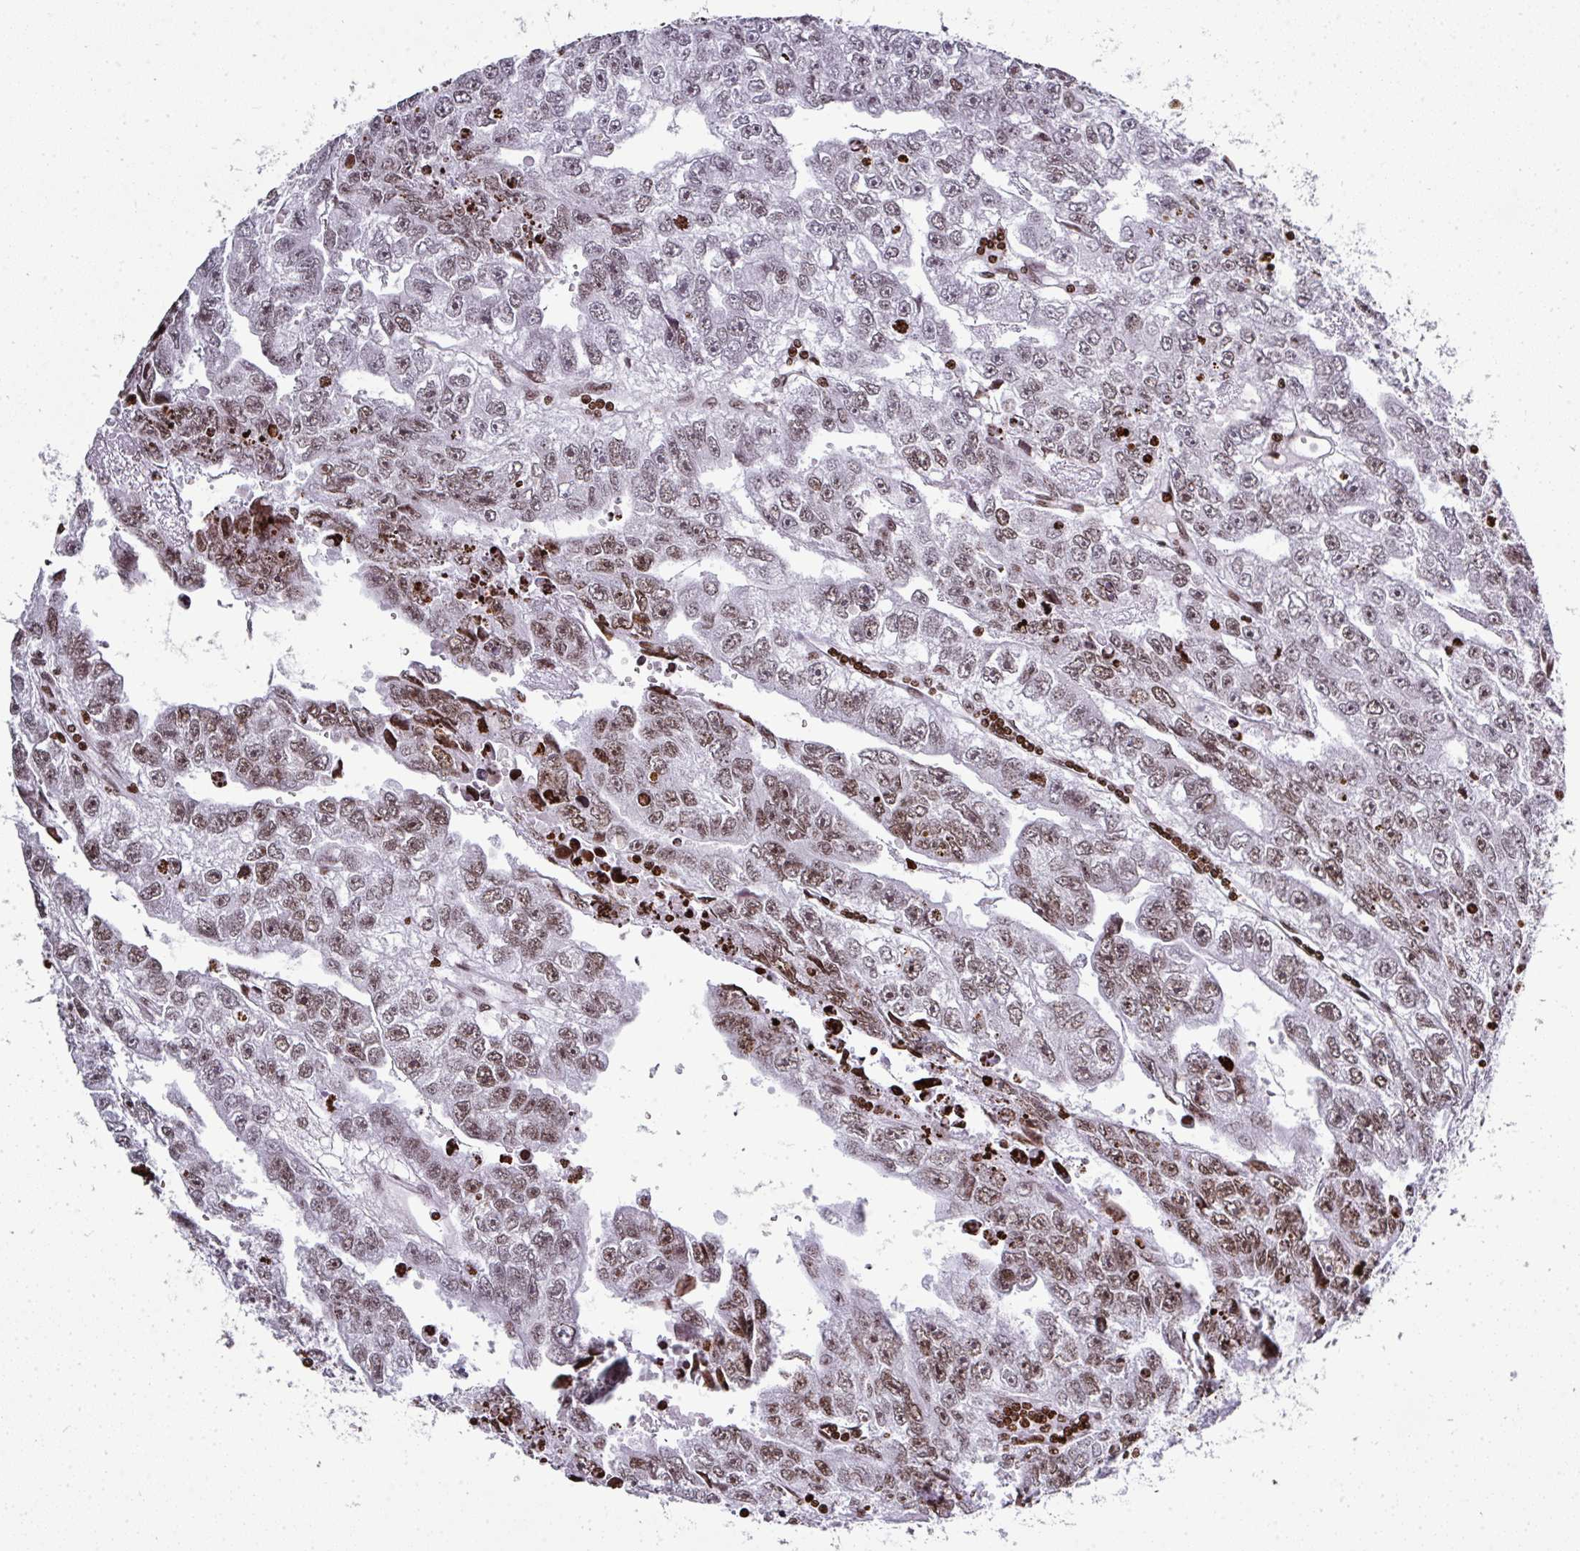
{"staining": {"intensity": "weak", "quantity": ">75%", "location": "nuclear"}, "tissue": "testis cancer", "cell_type": "Tumor cells", "image_type": "cancer", "snomed": [{"axis": "morphology", "description": "Carcinoma, Embryonal, NOS"}, {"axis": "topography", "description": "Testis"}], "caption": "This is an image of IHC staining of testis cancer (embryonal carcinoma), which shows weak staining in the nuclear of tumor cells.", "gene": "RASL11A", "patient": {"sex": "male", "age": 20}}